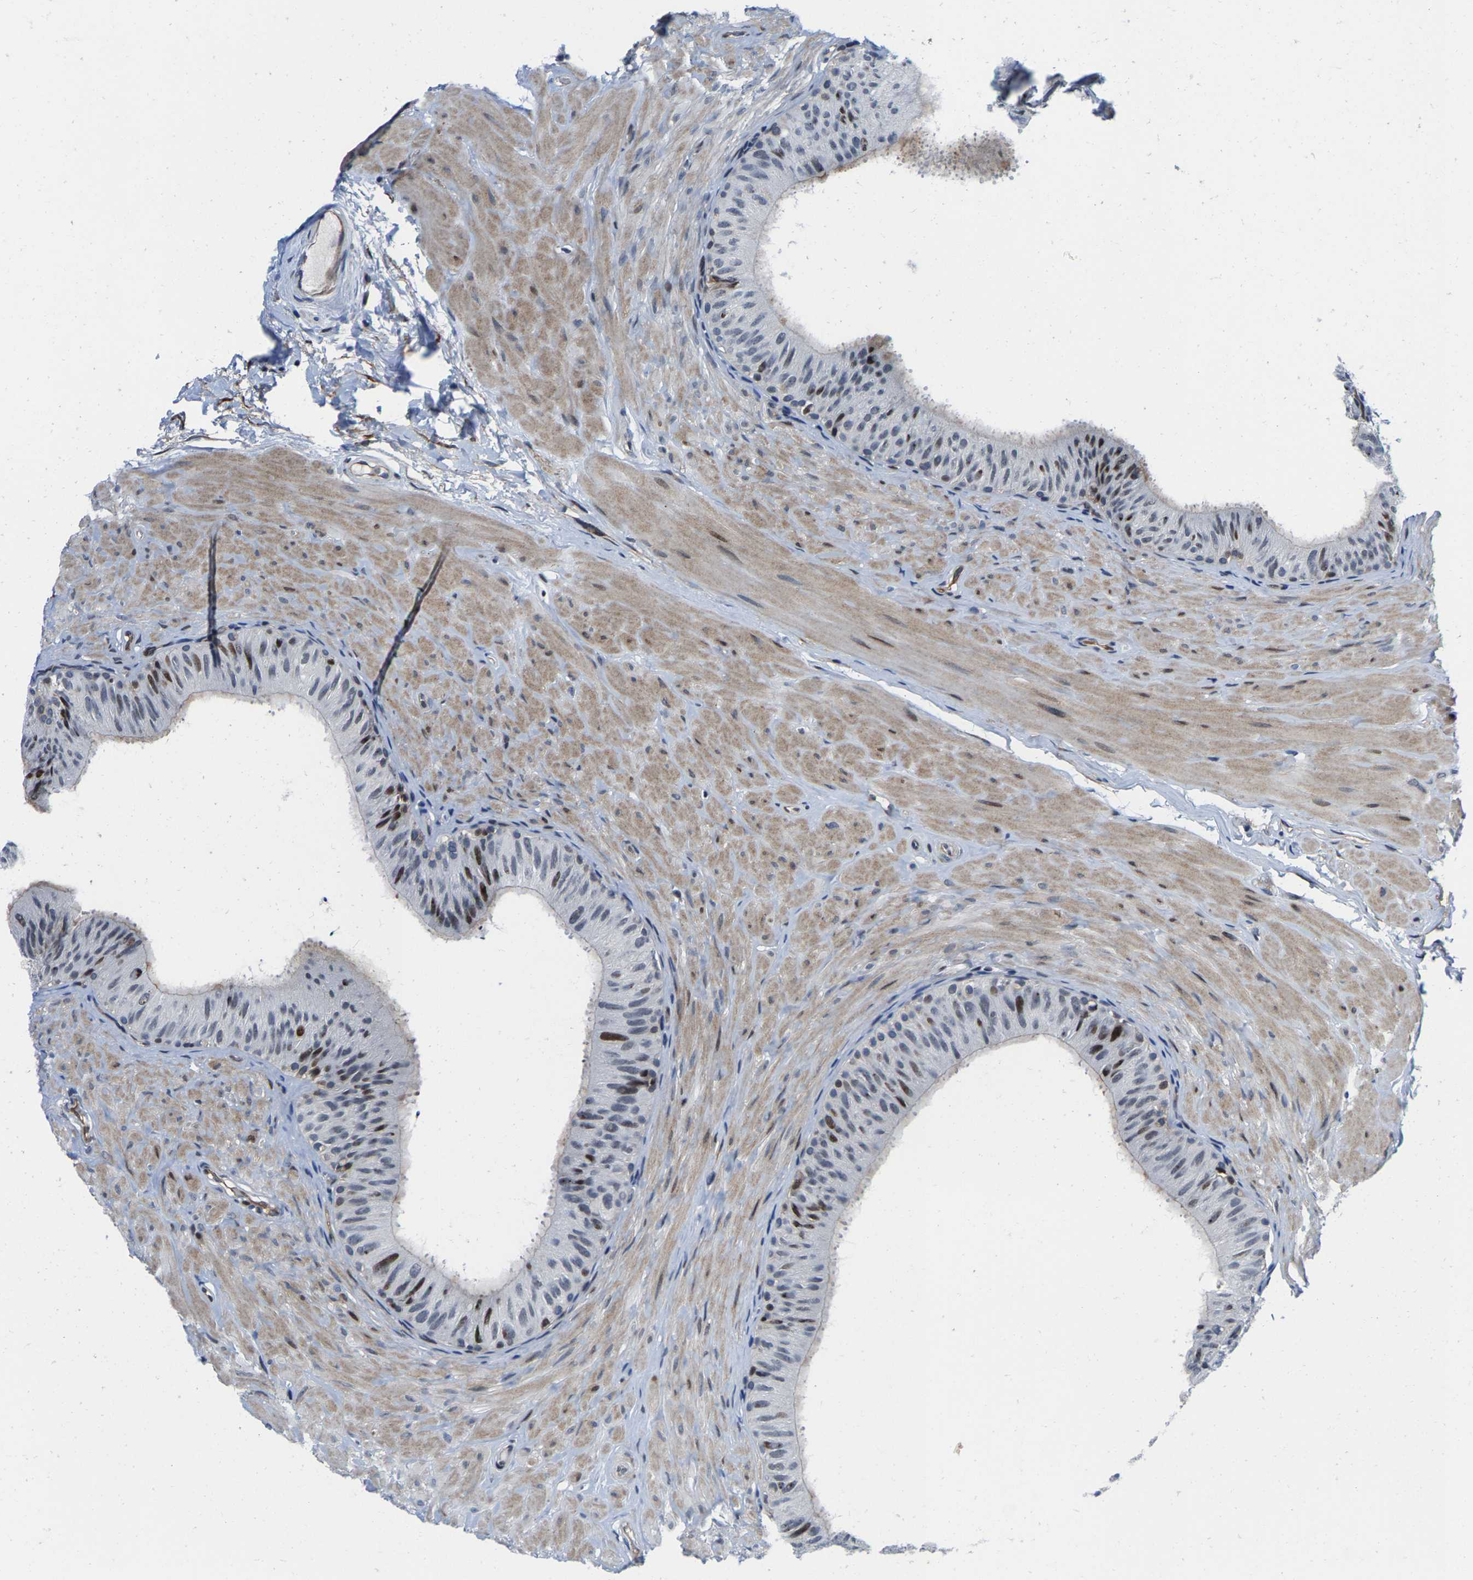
{"staining": {"intensity": "strong", "quantity": "<25%", "location": "nuclear"}, "tissue": "epididymis", "cell_type": "Glandular cells", "image_type": "normal", "snomed": [{"axis": "morphology", "description": "Normal tissue, NOS"}, {"axis": "topography", "description": "Epididymis"}], "caption": "The immunohistochemical stain labels strong nuclear staining in glandular cells of benign epididymis.", "gene": "GTPBP10", "patient": {"sex": "male", "age": 34}}